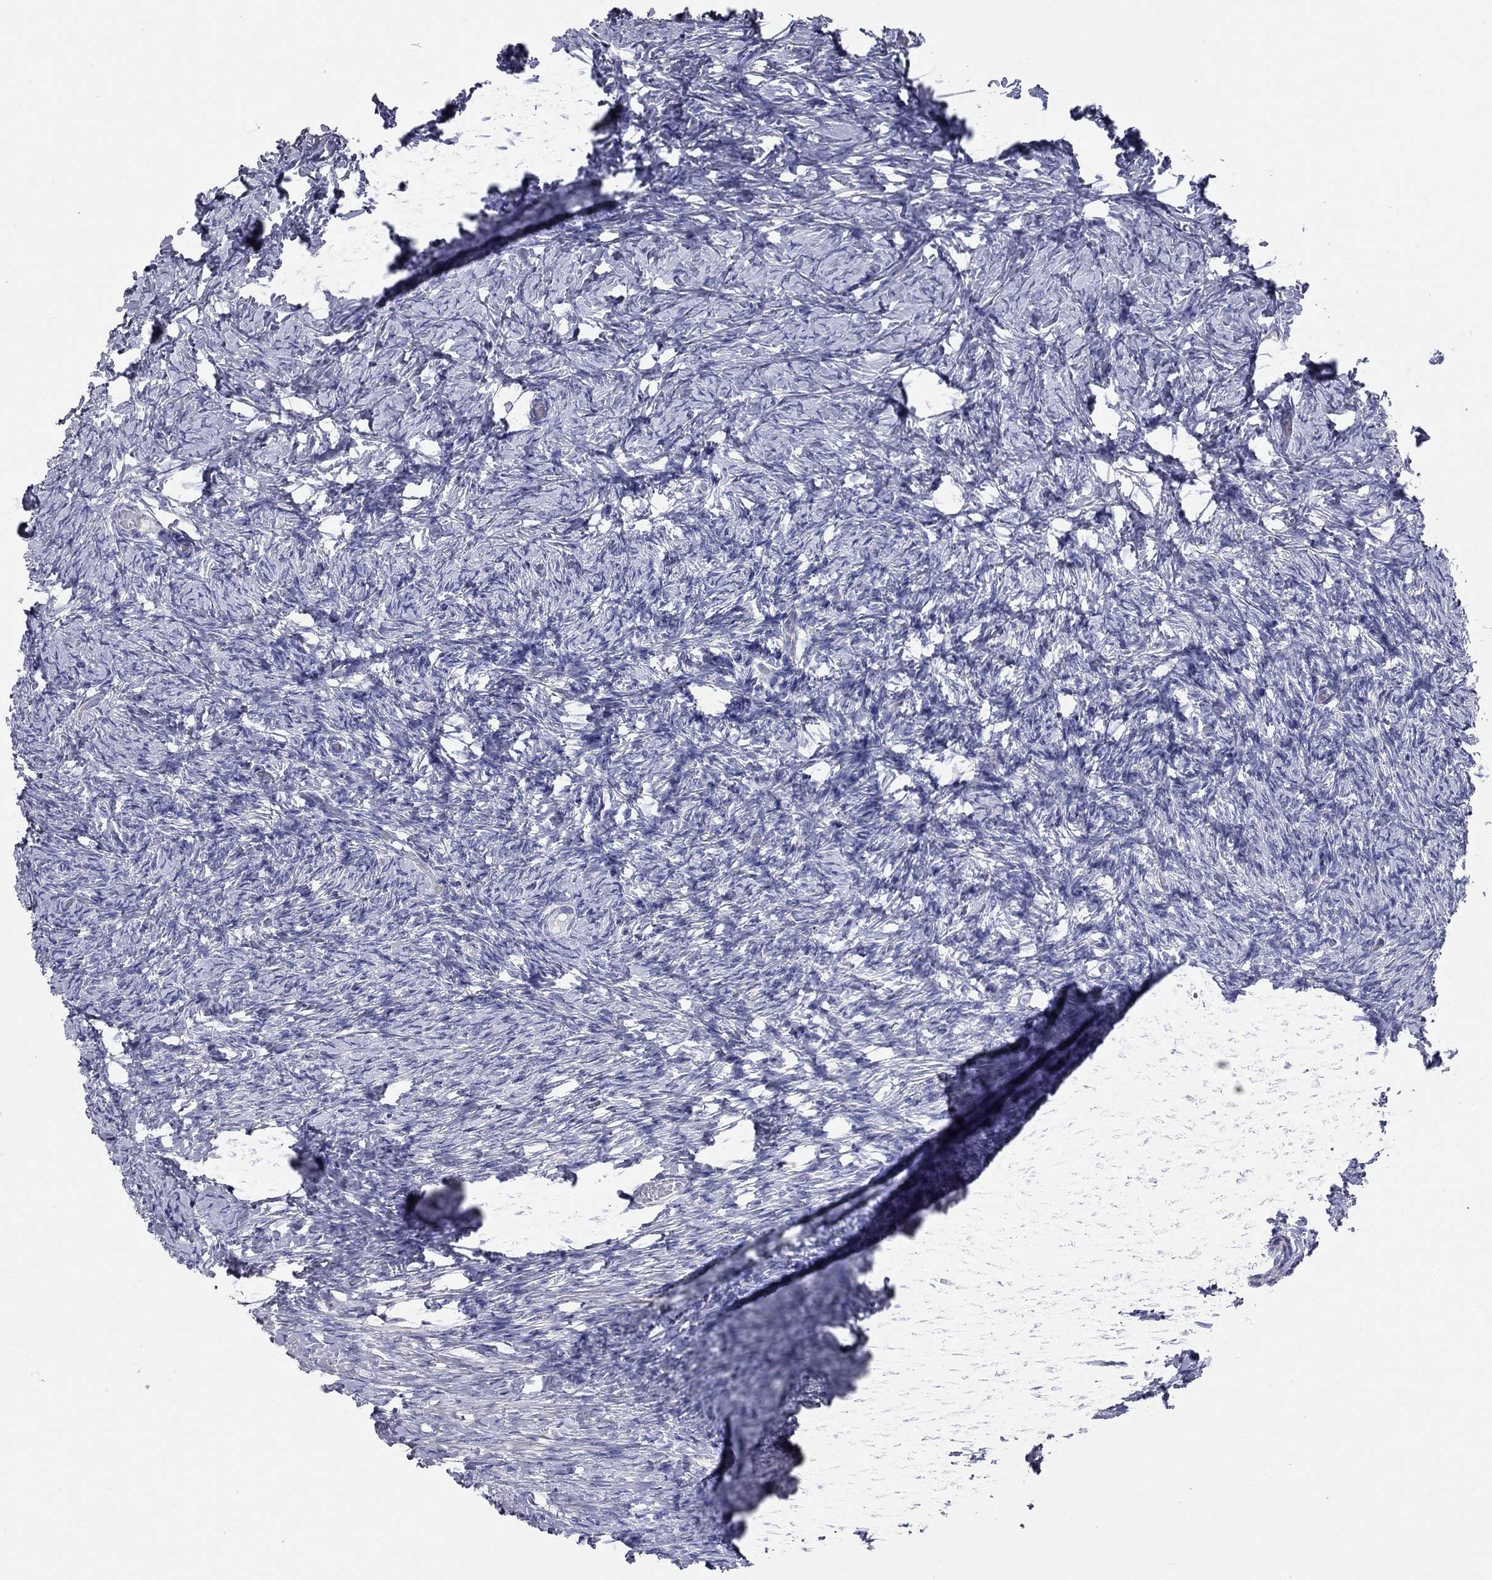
{"staining": {"intensity": "negative", "quantity": "none", "location": "none"}, "tissue": "ovary", "cell_type": "Follicle cells", "image_type": "normal", "snomed": [{"axis": "morphology", "description": "Normal tissue, NOS"}, {"axis": "topography", "description": "Ovary"}], "caption": "This is an immunohistochemistry (IHC) histopathology image of benign ovary. There is no staining in follicle cells.", "gene": "CFAP161", "patient": {"sex": "female", "age": 39}}